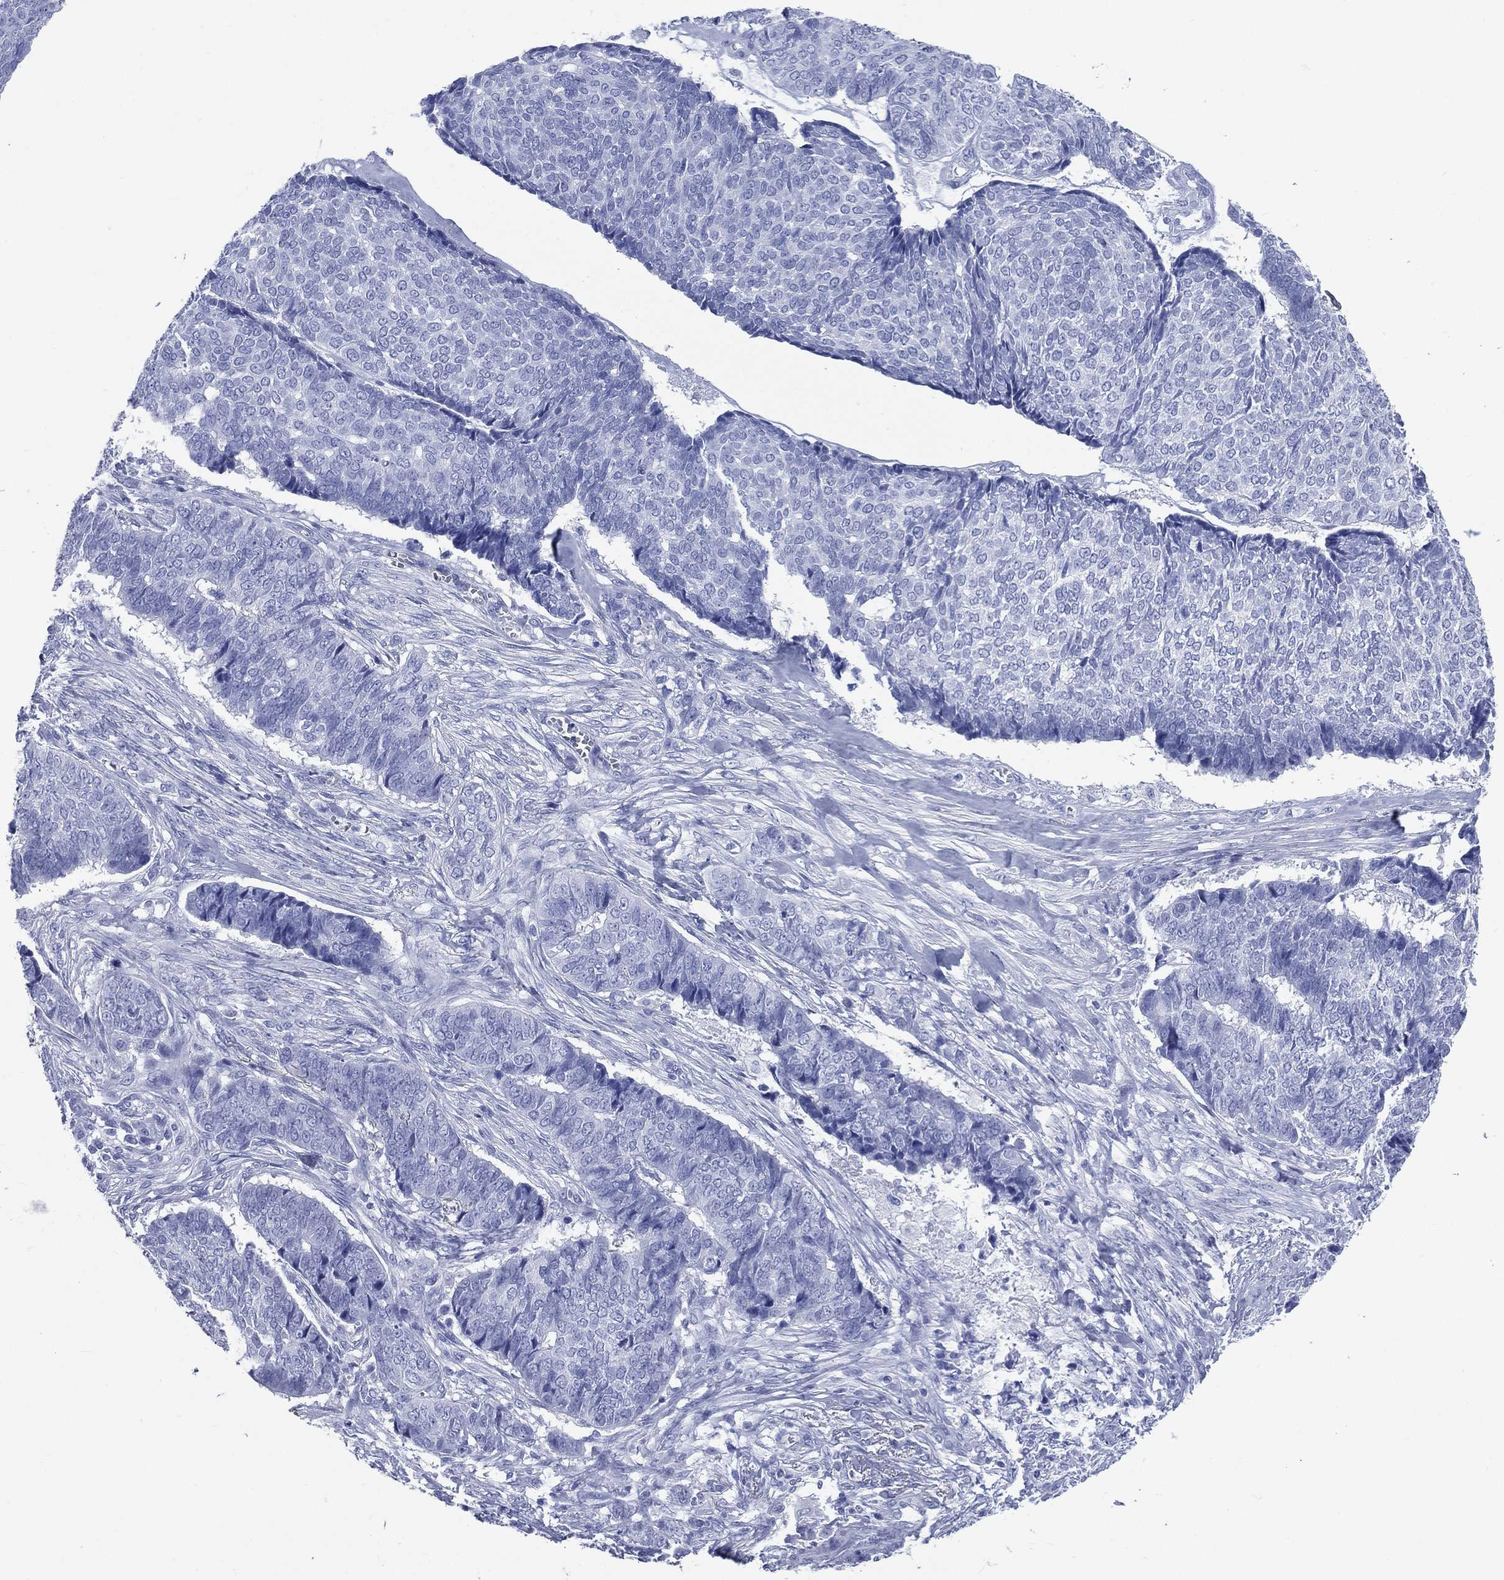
{"staining": {"intensity": "negative", "quantity": "none", "location": "none"}, "tissue": "skin cancer", "cell_type": "Tumor cells", "image_type": "cancer", "snomed": [{"axis": "morphology", "description": "Basal cell carcinoma"}, {"axis": "topography", "description": "Skin"}], "caption": "A micrograph of human skin cancer is negative for staining in tumor cells. (DAB (3,3'-diaminobenzidine) immunohistochemistry with hematoxylin counter stain).", "gene": "SYP", "patient": {"sex": "male", "age": 86}}